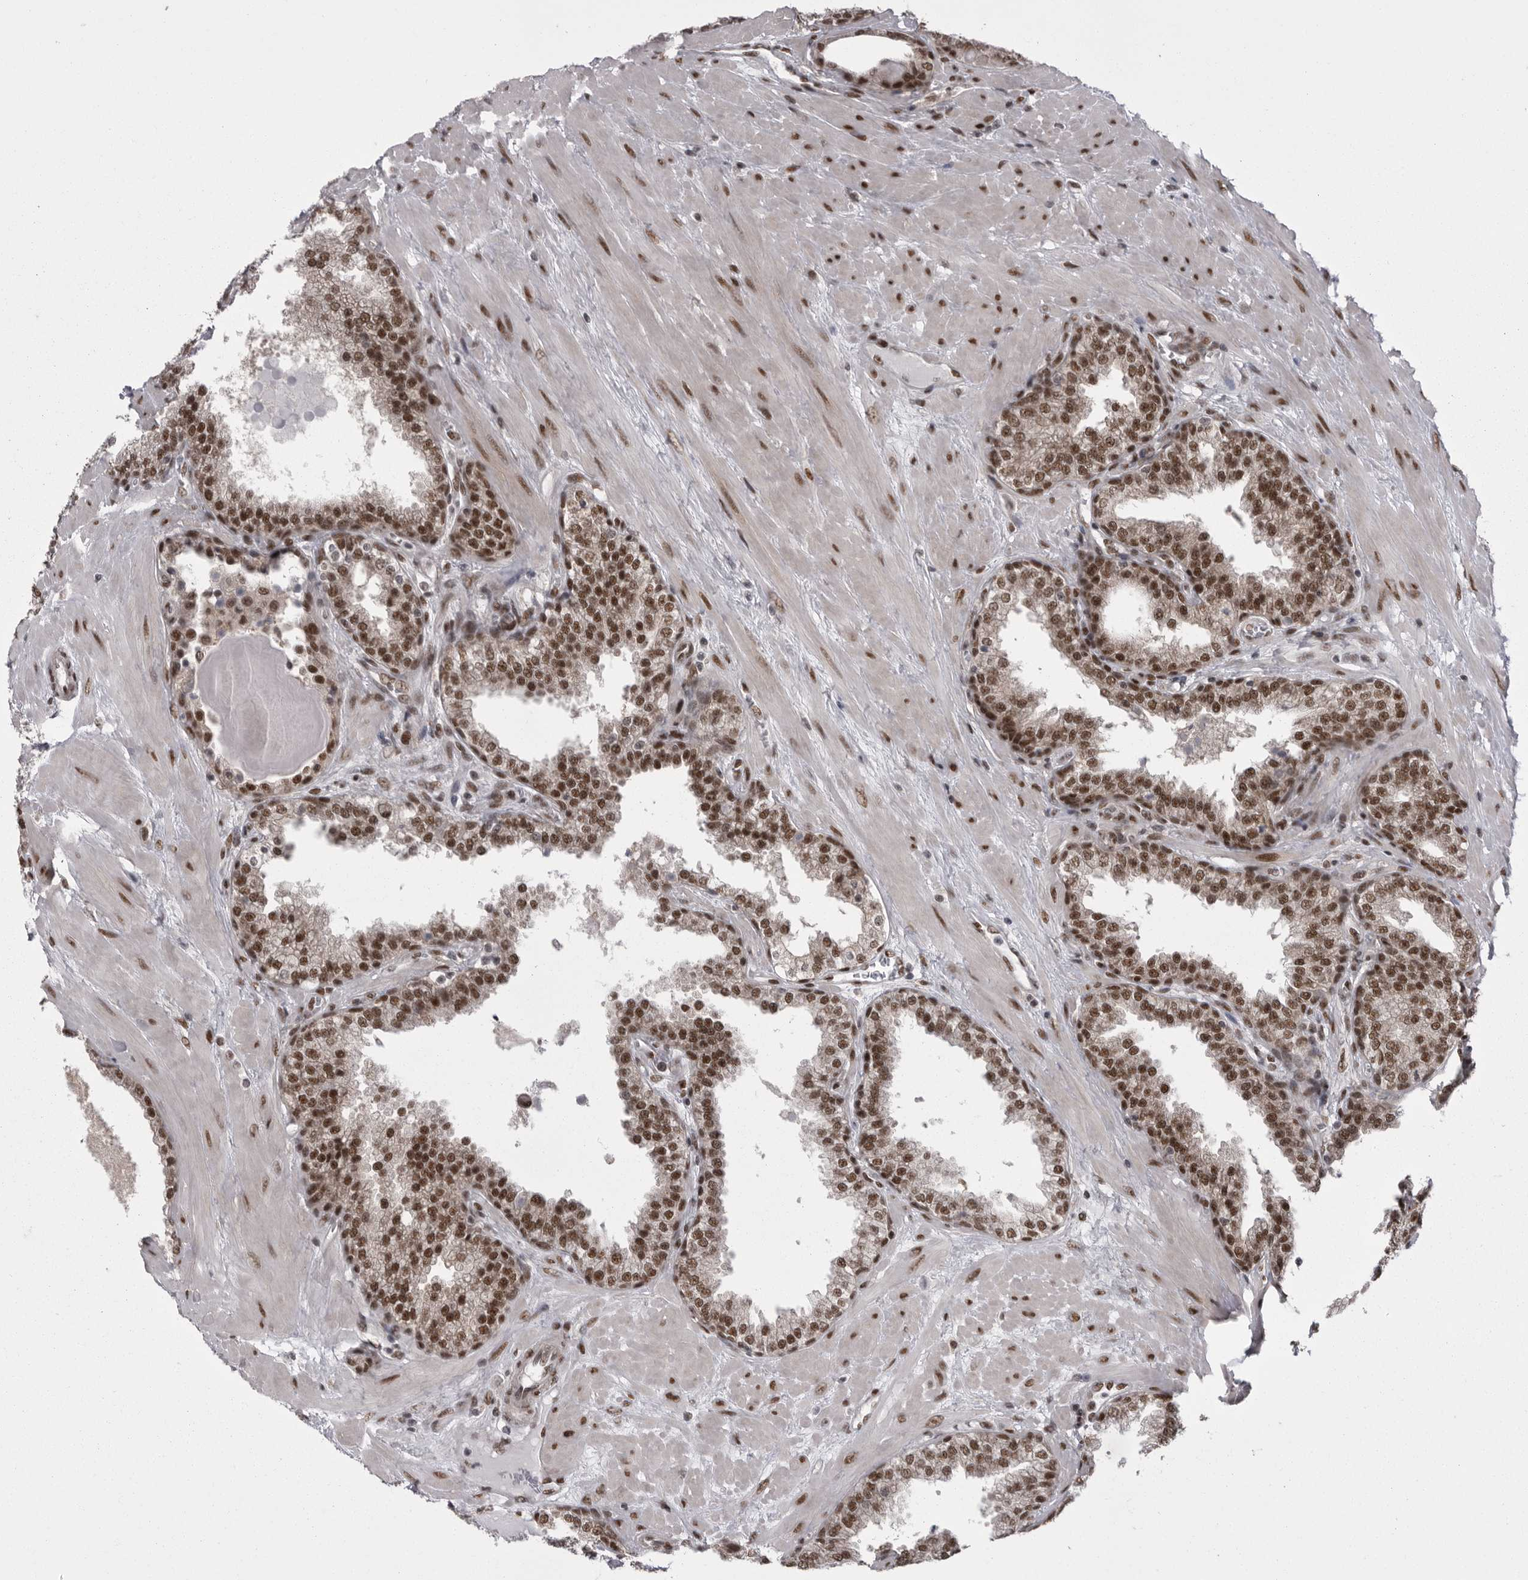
{"staining": {"intensity": "strong", "quantity": ">75%", "location": "nuclear"}, "tissue": "prostate", "cell_type": "Glandular cells", "image_type": "normal", "snomed": [{"axis": "morphology", "description": "Normal tissue, NOS"}, {"axis": "topography", "description": "Prostate"}], "caption": "Immunohistochemistry histopathology image of normal prostate: prostate stained using immunohistochemistry (IHC) demonstrates high levels of strong protein expression localized specifically in the nuclear of glandular cells, appearing as a nuclear brown color.", "gene": "MEPCE", "patient": {"sex": "male", "age": 51}}